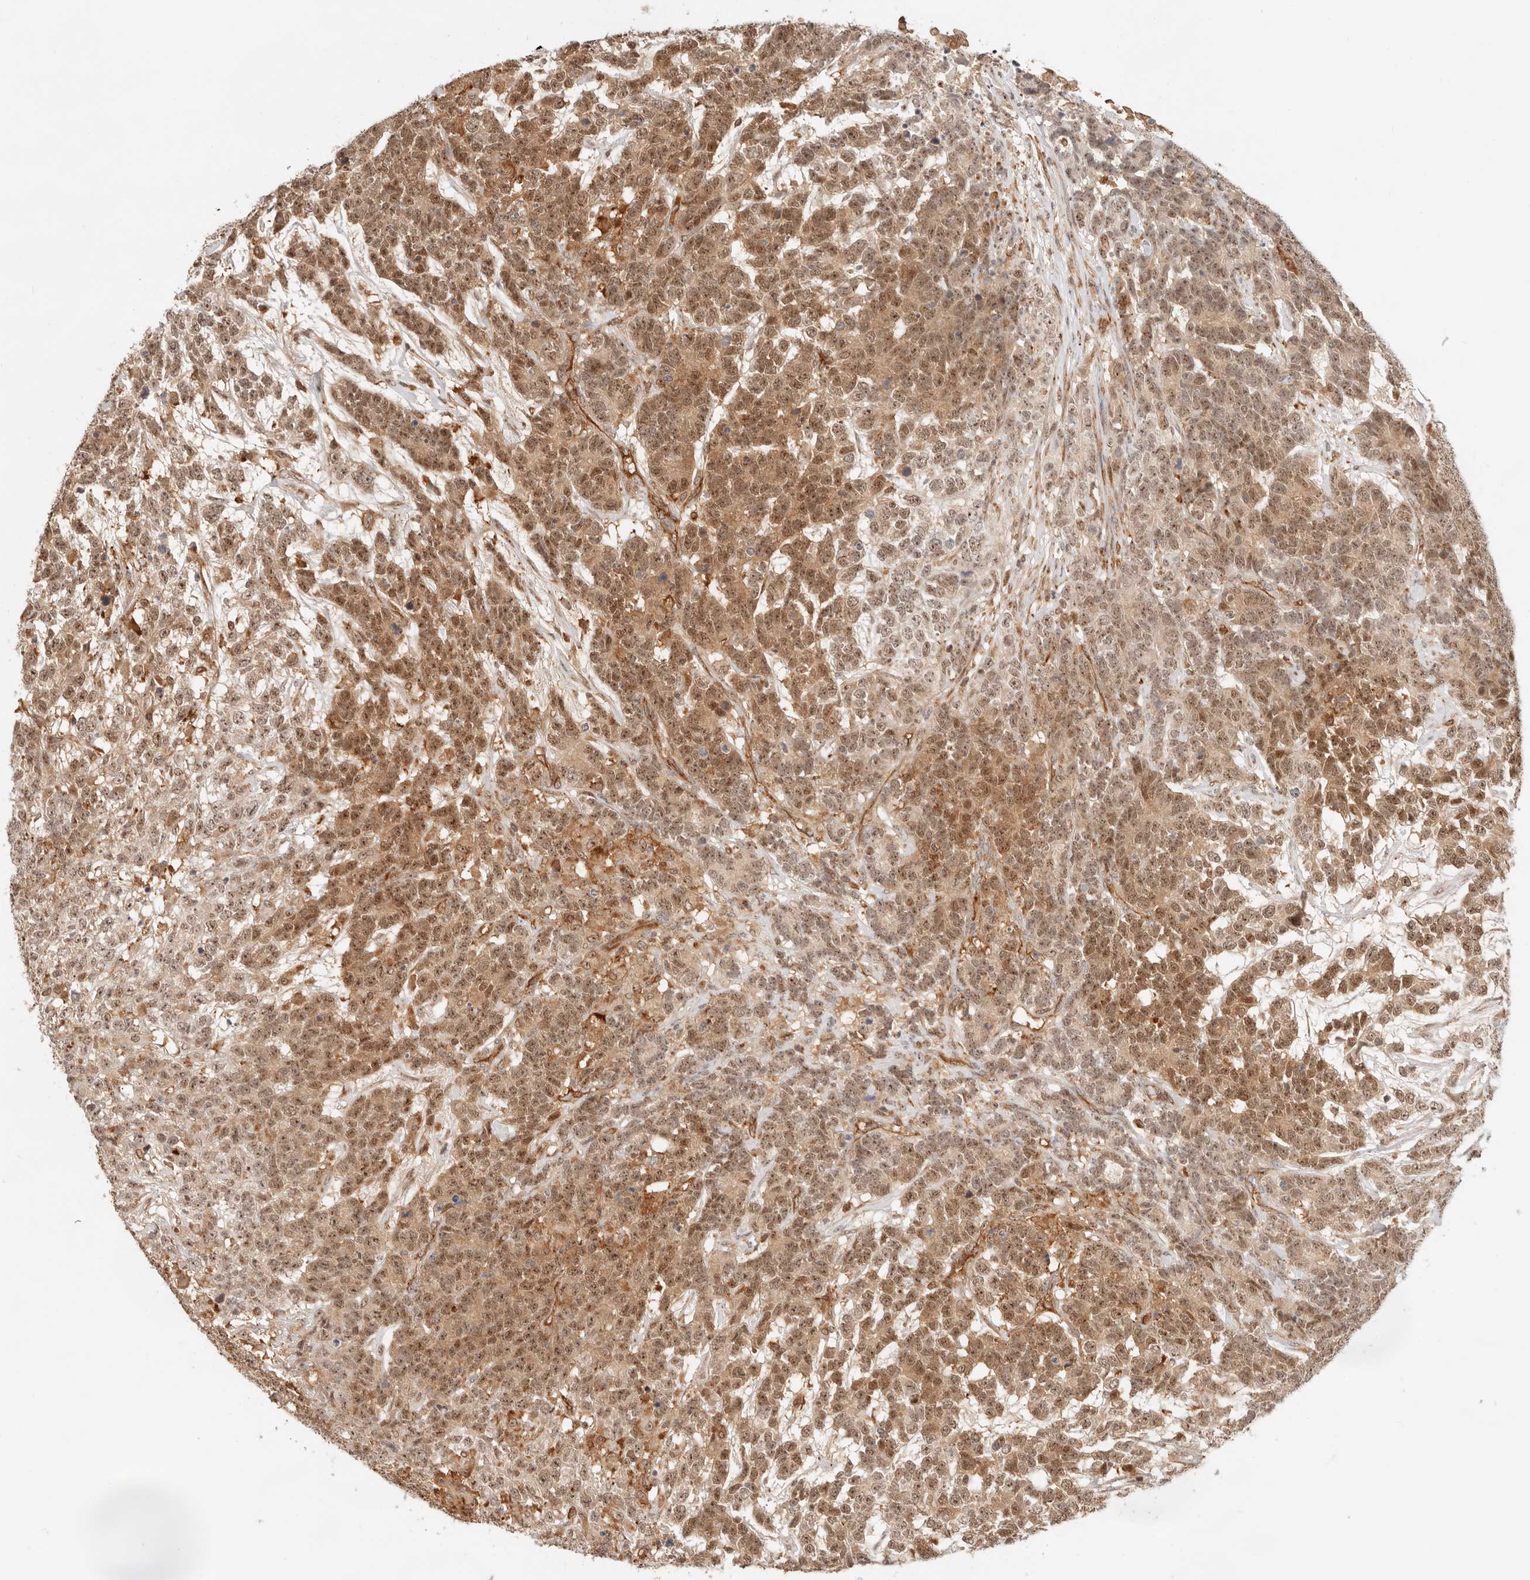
{"staining": {"intensity": "moderate", "quantity": ">75%", "location": "cytoplasmic/membranous,nuclear"}, "tissue": "testis cancer", "cell_type": "Tumor cells", "image_type": "cancer", "snomed": [{"axis": "morphology", "description": "Carcinoma, Embryonal, NOS"}, {"axis": "topography", "description": "Testis"}], "caption": "DAB (3,3'-diaminobenzidine) immunohistochemical staining of testis cancer displays moderate cytoplasmic/membranous and nuclear protein positivity in approximately >75% of tumor cells.", "gene": "HEXD", "patient": {"sex": "male", "age": 26}}